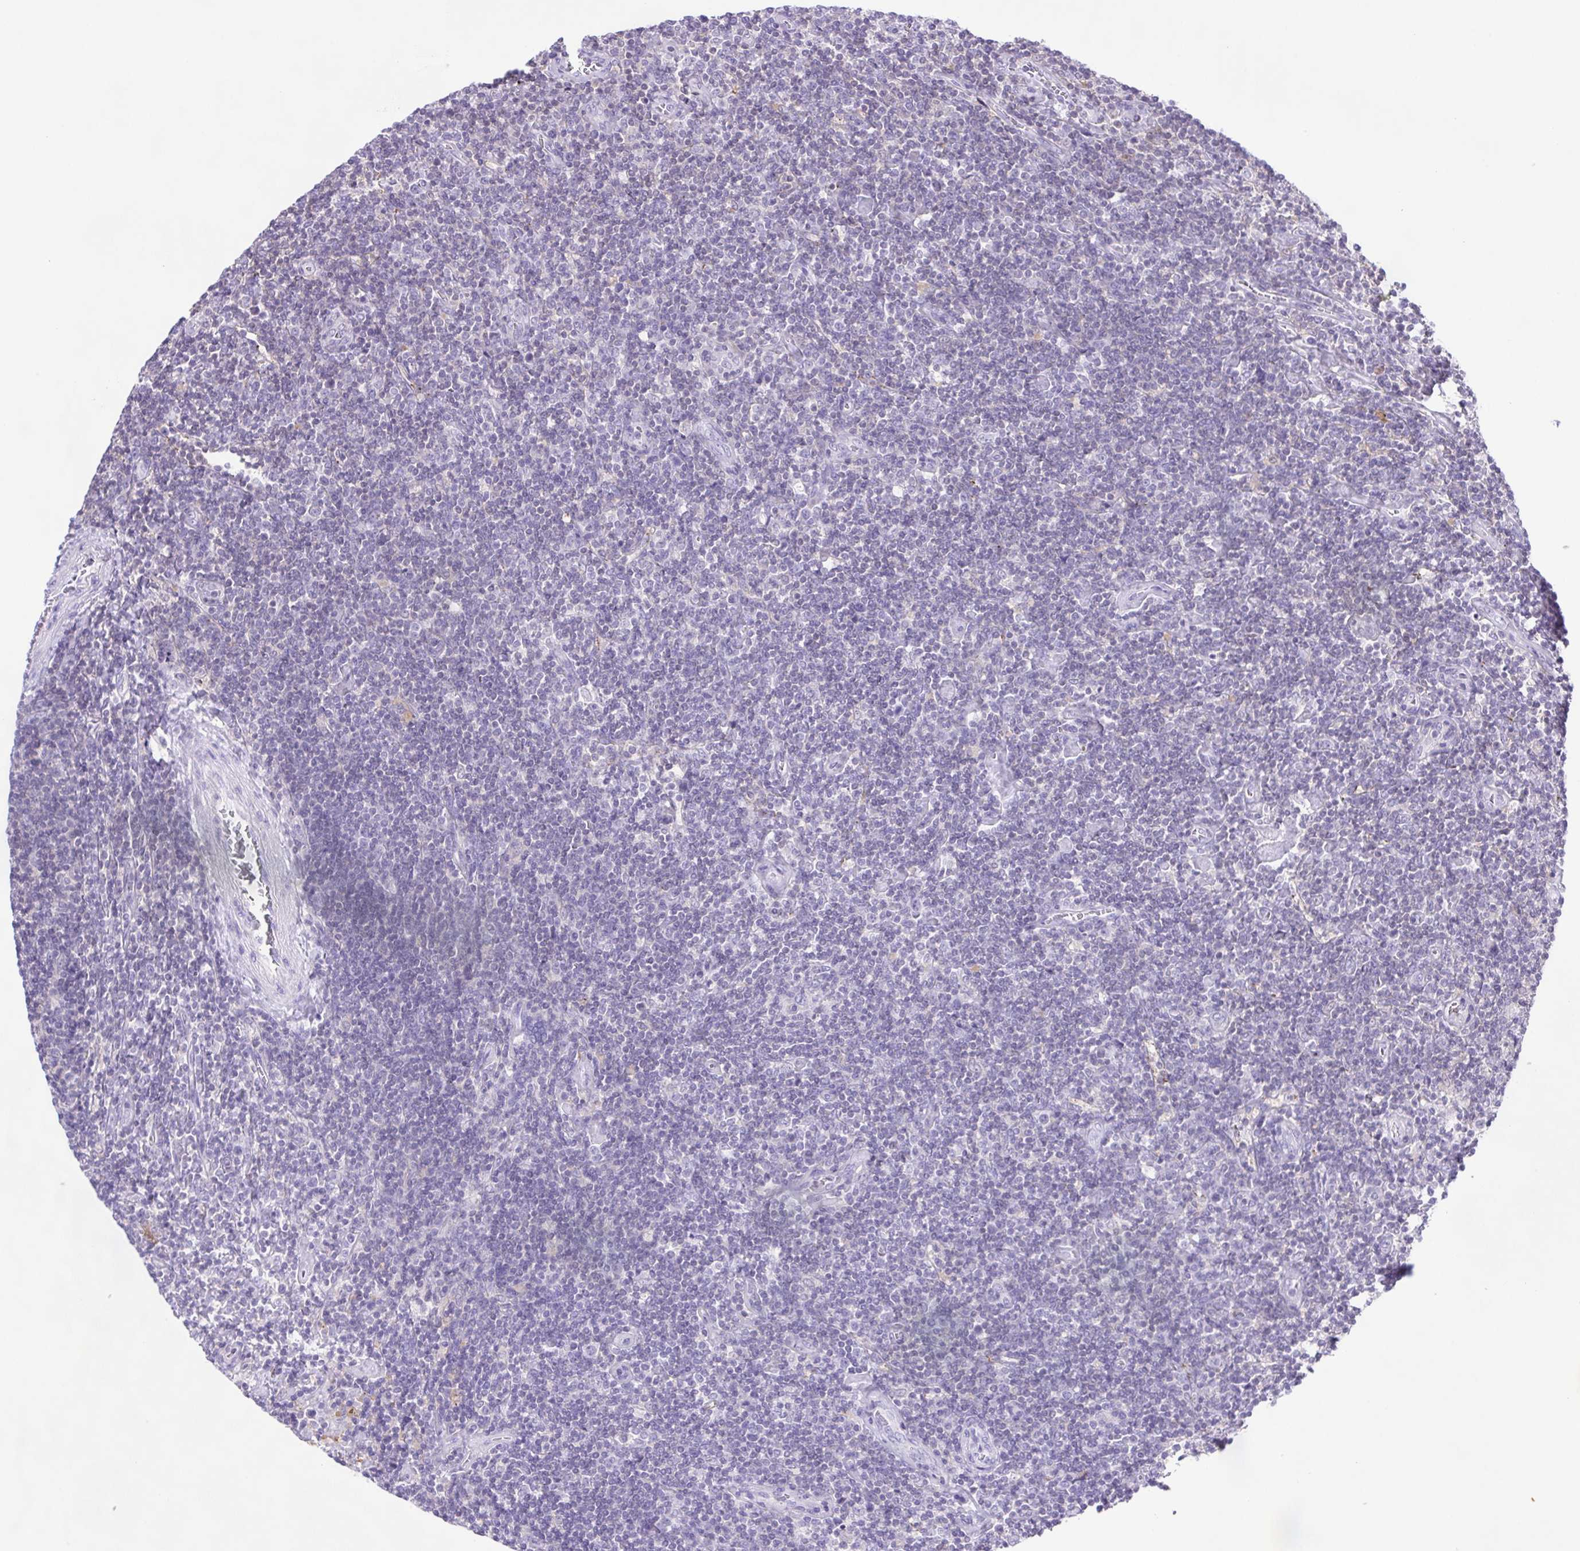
{"staining": {"intensity": "negative", "quantity": "none", "location": "none"}, "tissue": "lymphoma", "cell_type": "Tumor cells", "image_type": "cancer", "snomed": [{"axis": "morphology", "description": "Hodgkin's disease, NOS"}, {"axis": "topography", "description": "Lymph node"}], "caption": "Immunohistochemistry micrograph of Hodgkin's disease stained for a protein (brown), which demonstrates no staining in tumor cells. The staining was performed using DAB to visualize the protein expression in brown, while the nuclei were stained in blue with hematoxylin (Magnification: 20x).", "gene": "SYNPR", "patient": {"sex": "male", "age": 40}}